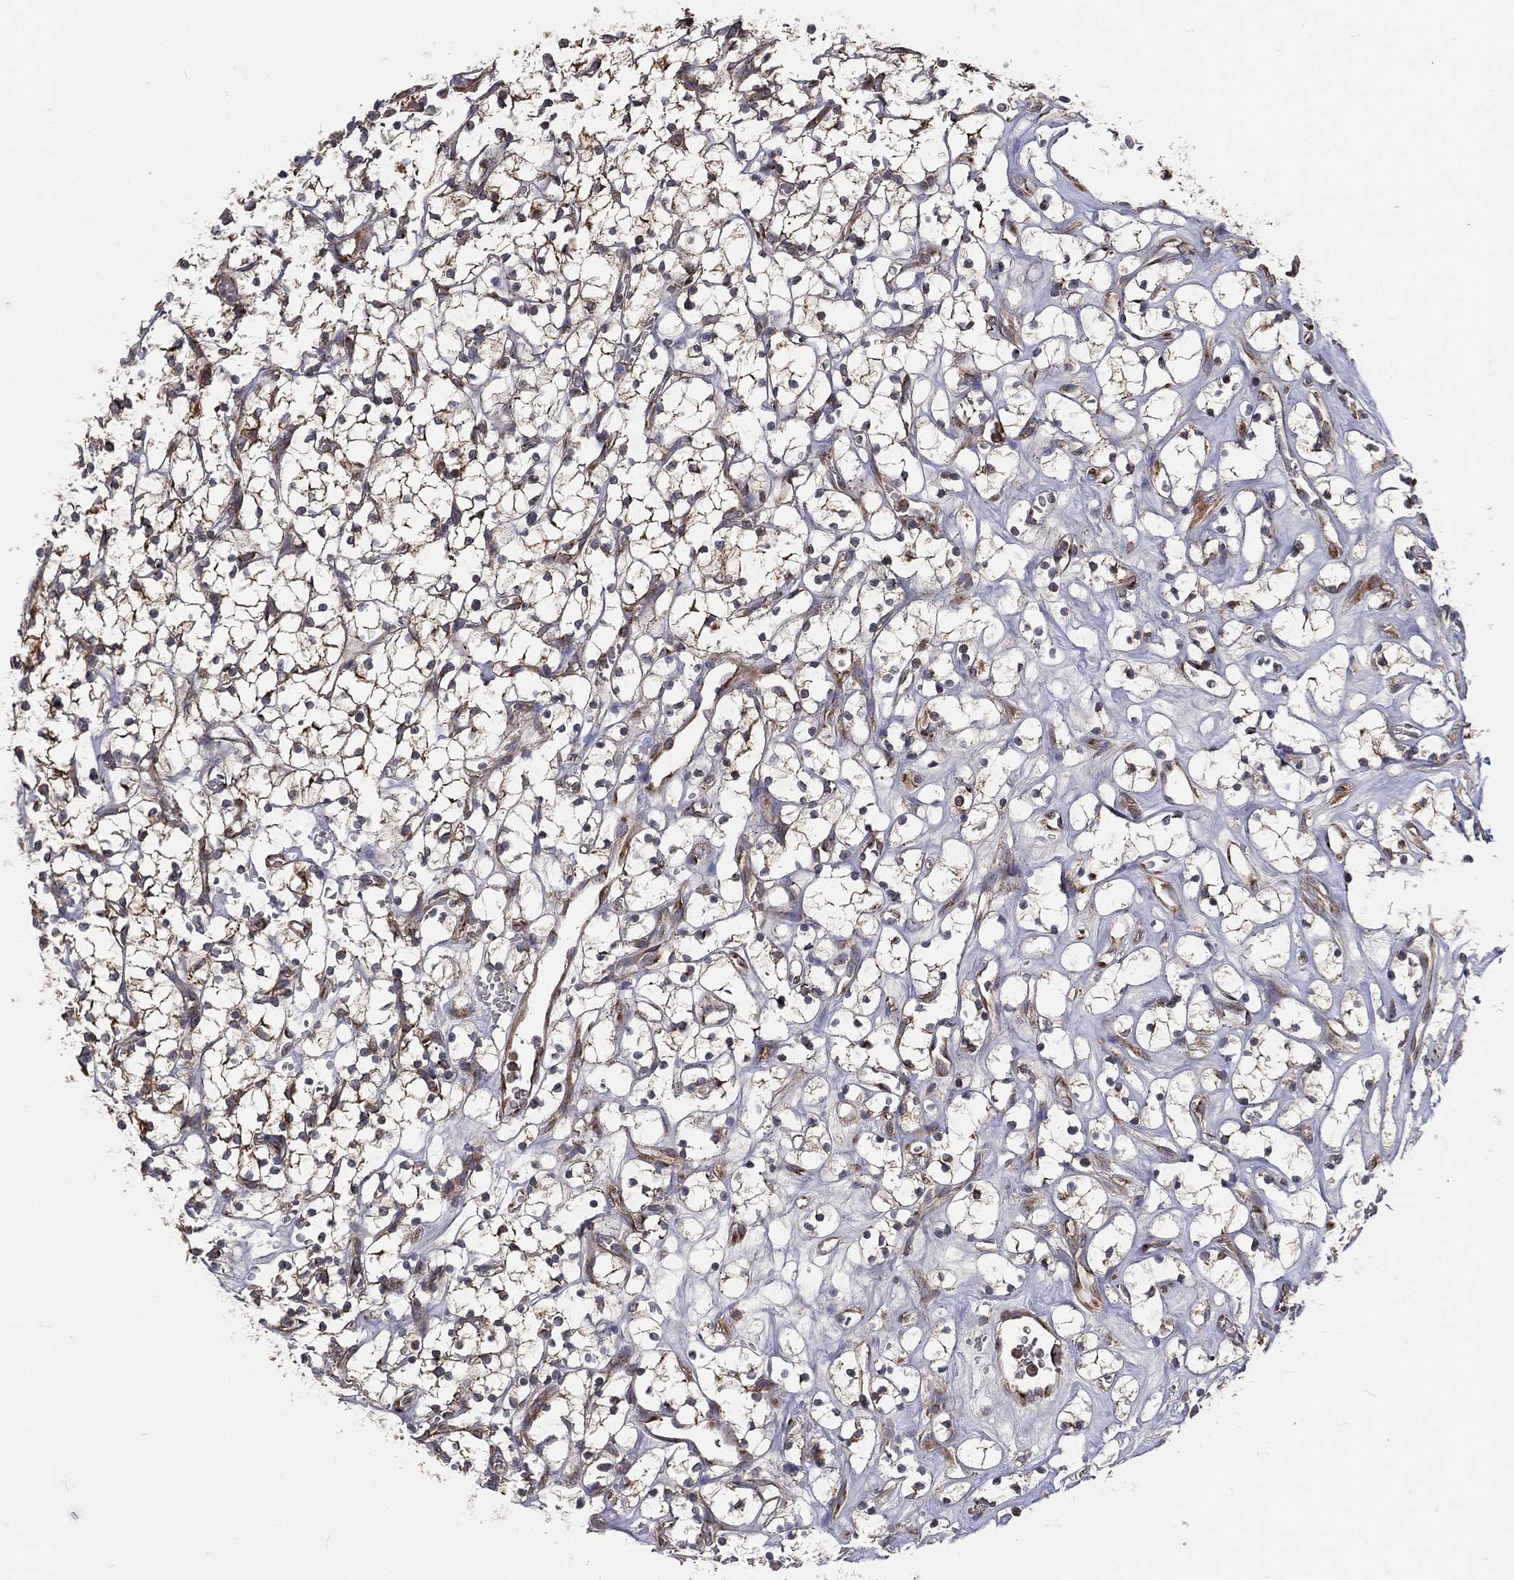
{"staining": {"intensity": "moderate", "quantity": "25%-75%", "location": "cytoplasmic/membranous"}, "tissue": "renal cancer", "cell_type": "Tumor cells", "image_type": "cancer", "snomed": [{"axis": "morphology", "description": "Adenocarcinoma, NOS"}, {"axis": "topography", "description": "Kidney"}], "caption": "Protein staining of renal cancer tissue exhibits moderate cytoplasmic/membranous positivity in about 25%-75% of tumor cells. (DAB (3,3'-diaminobenzidine) = brown stain, brightfield microscopy at high magnification).", "gene": "EIF2B5", "patient": {"sex": "female", "age": 64}}